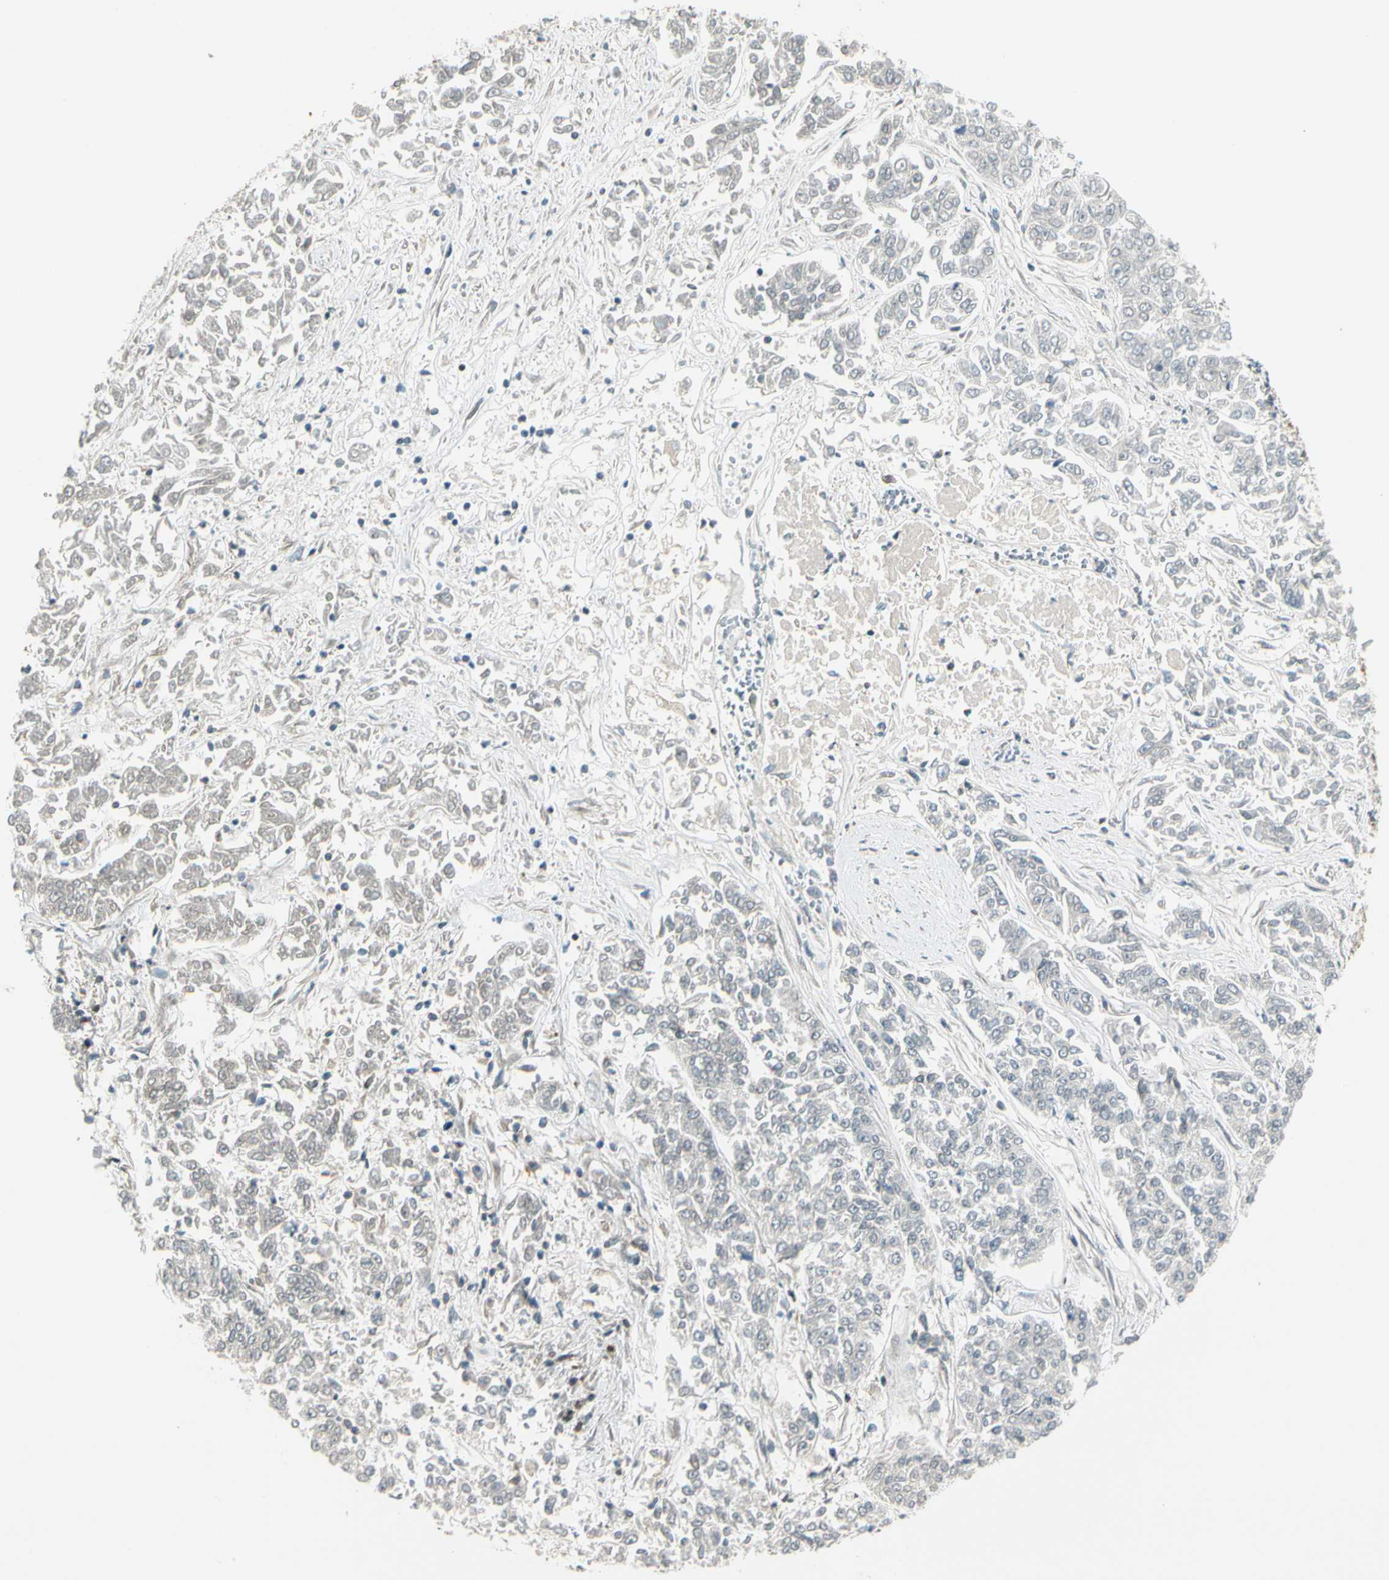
{"staining": {"intensity": "negative", "quantity": "none", "location": "none"}, "tissue": "lung cancer", "cell_type": "Tumor cells", "image_type": "cancer", "snomed": [{"axis": "morphology", "description": "Adenocarcinoma, NOS"}, {"axis": "topography", "description": "Lung"}], "caption": "Histopathology image shows no significant protein expression in tumor cells of adenocarcinoma (lung).", "gene": "TRIO", "patient": {"sex": "male", "age": 84}}